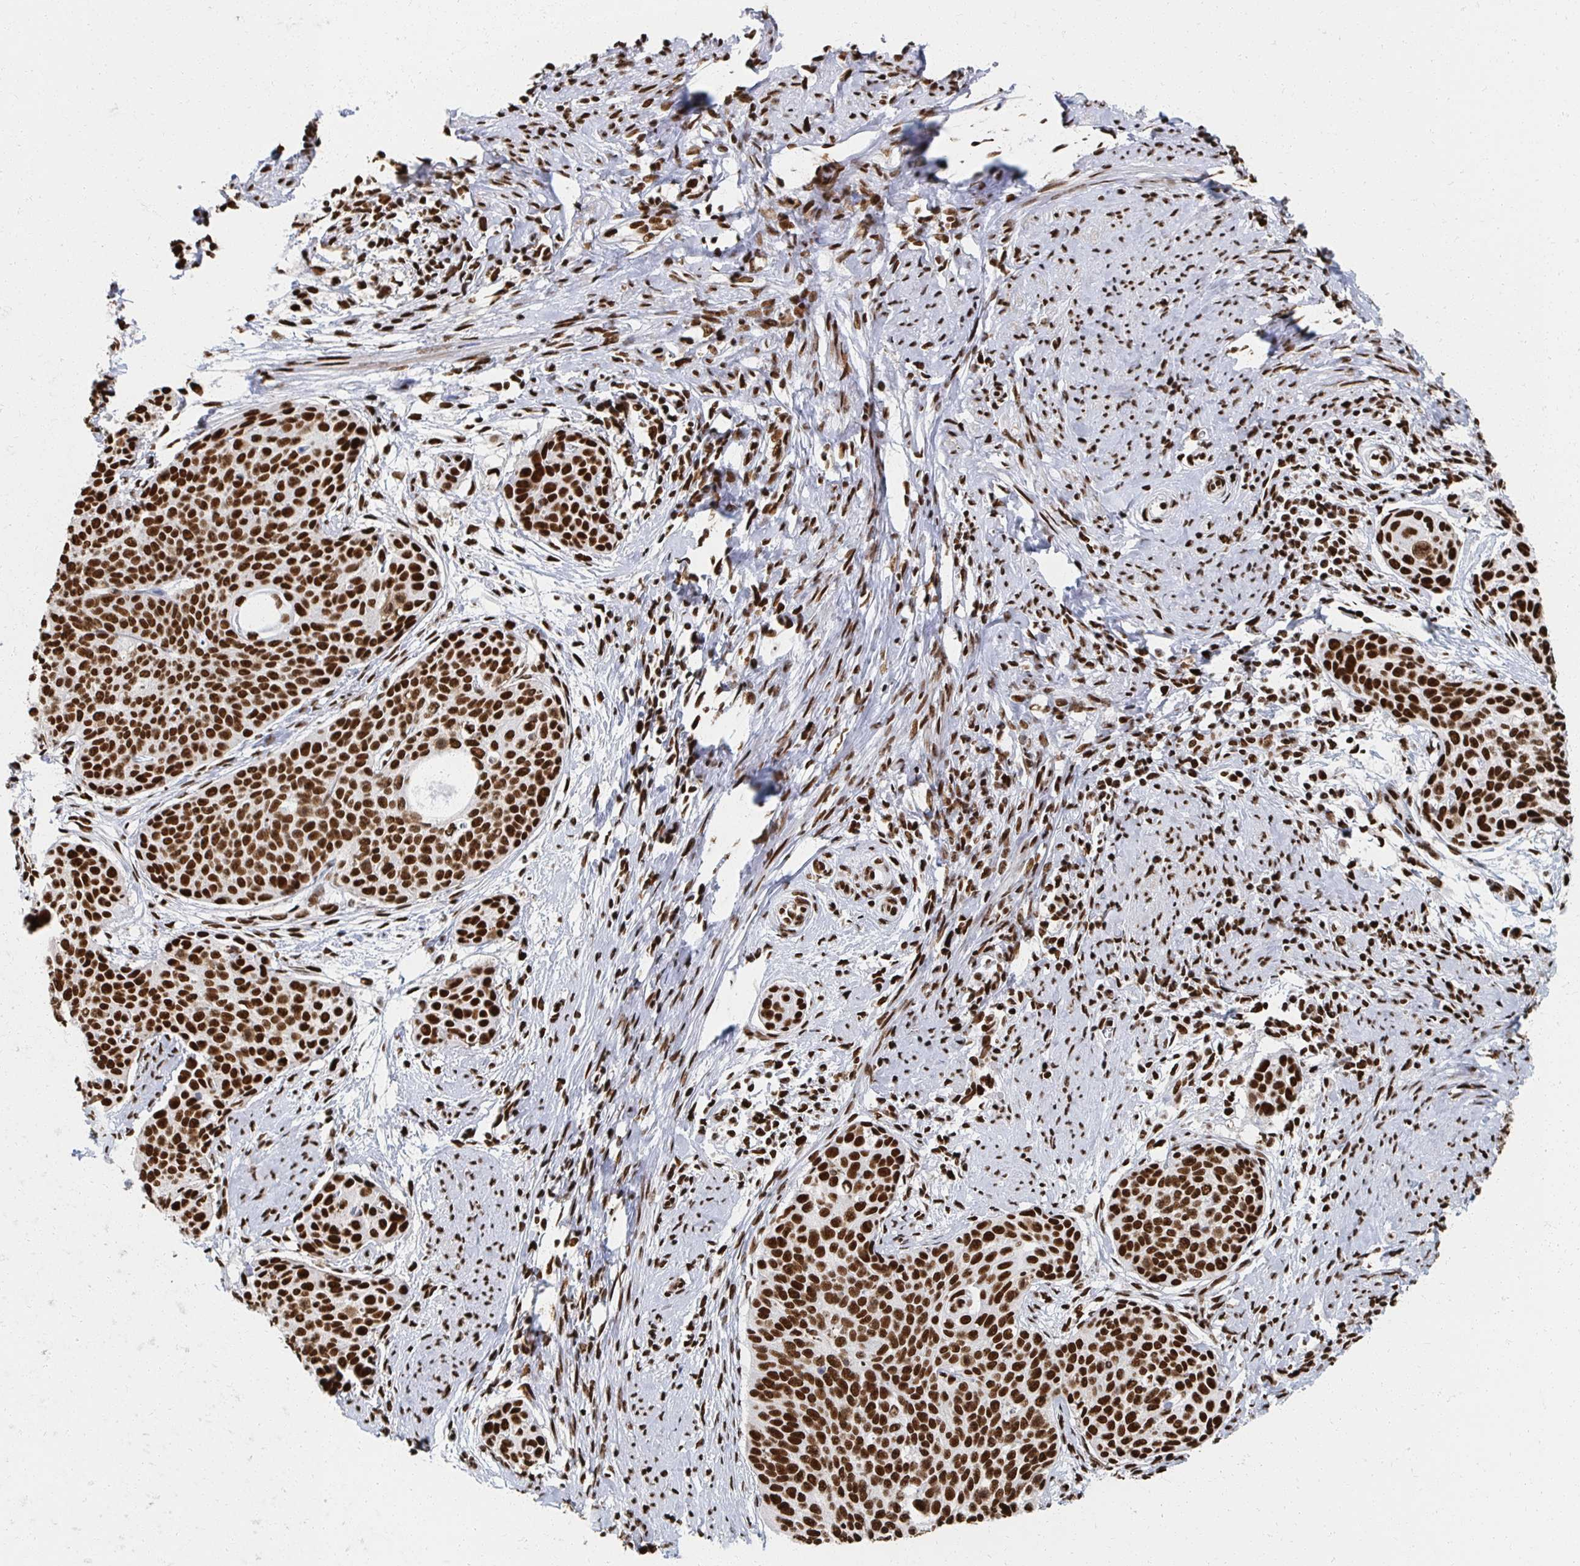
{"staining": {"intensity": "strong", "quantity": ">75%", "location": "nuclear"}, "tissue": "cervical cancer", "cell_type": "Tumor cells", "image_type": "cancer", "snomed": [{"axis": "morphology", "description": "Squamous cell carcinoma, NOS"}, {"axis": "topography", "description": "Cervix"}], "caption": "Squamous cell carcinoma (cervical) tissue demonstrates strong nuclear expression in approximately >75% of tumor cells Nuclei are stained in blue.", "gene": "RBBP7", "patient": {"sex": "female", "age": 69}}